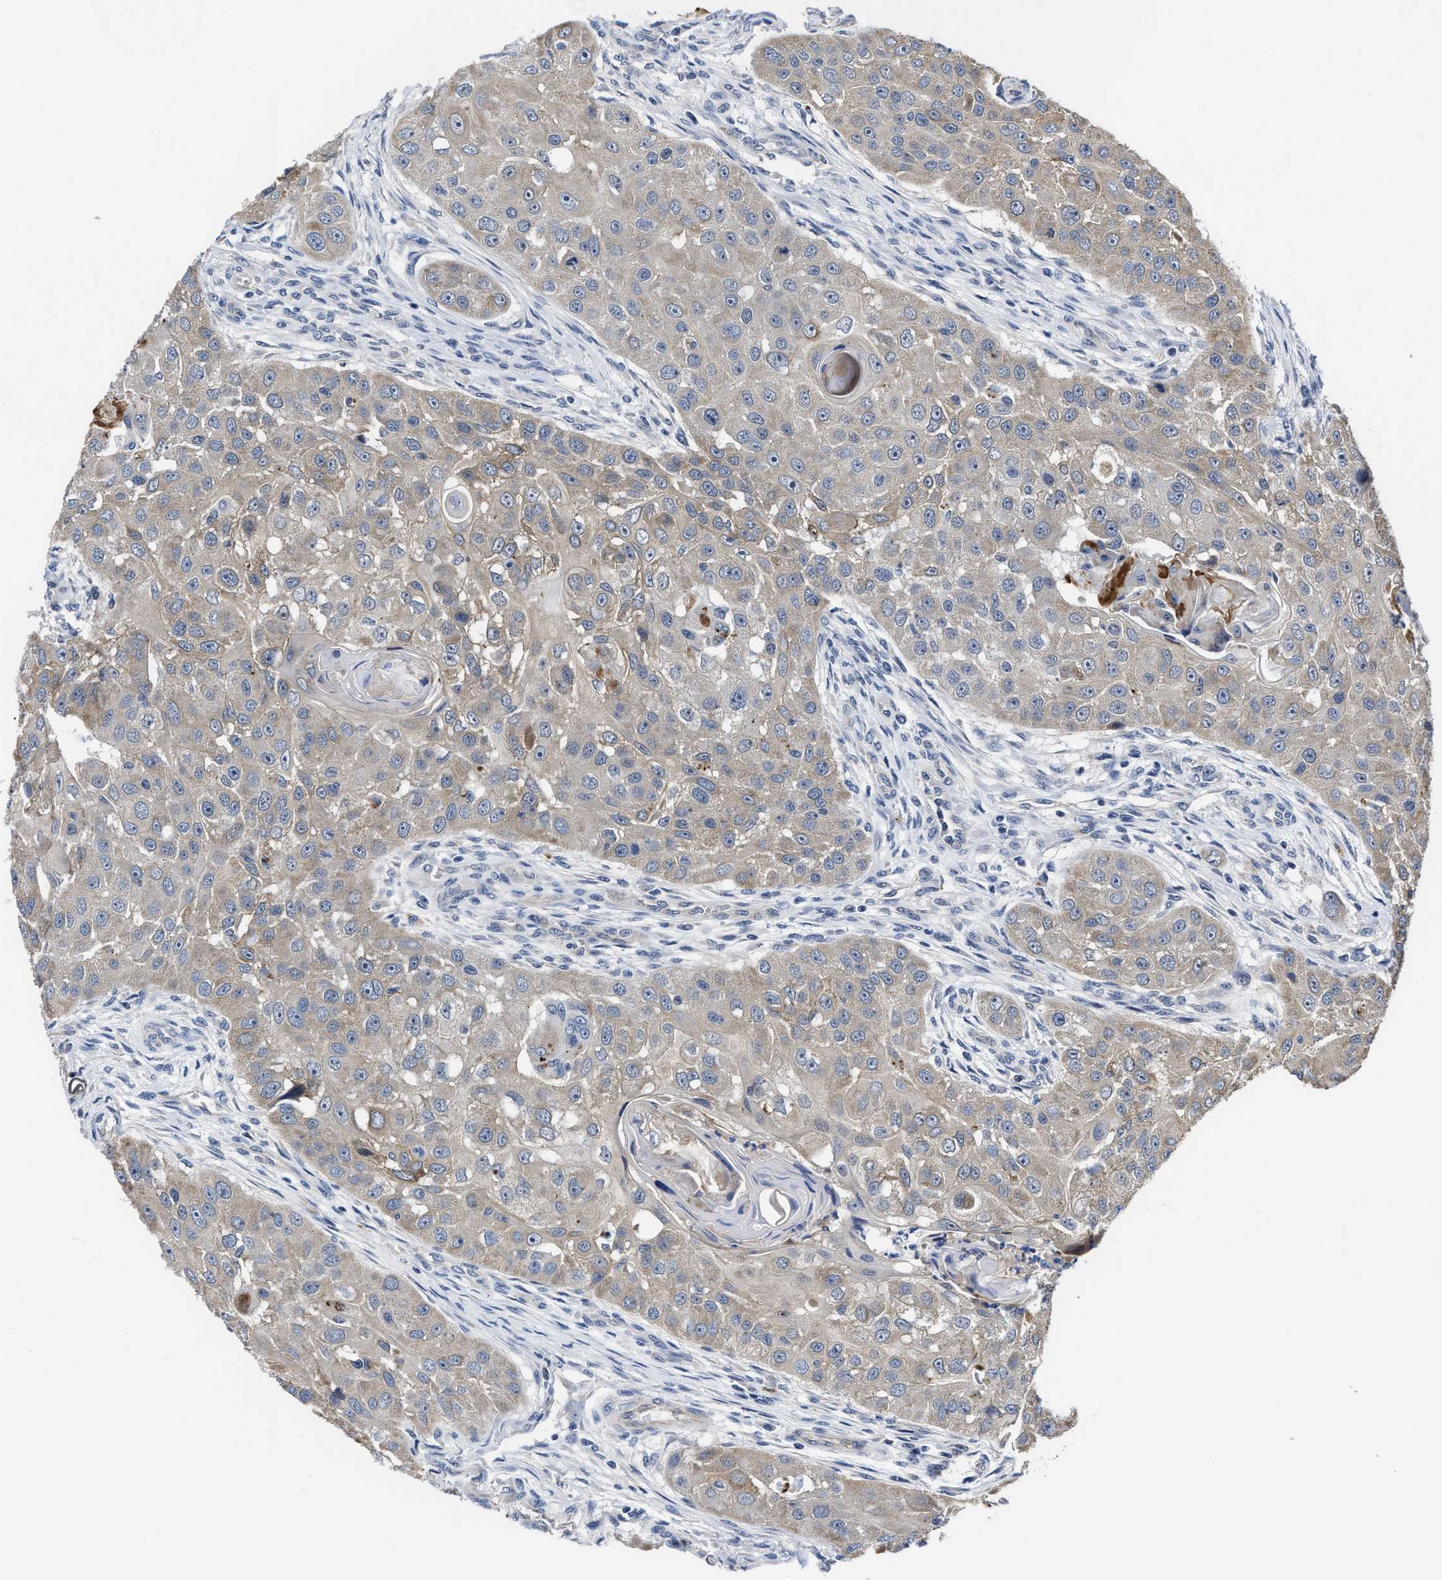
{"staining": {"intensity": "weak", "quantity": ">75%", "location": "cytoplasmic/membranous"}, "tissue": "head and neck cancer", "cell_type": "Tumor cells", "image_type": "cancer", "snomed": [{"axis": "morphology", "description": "Normal tissue, NOS"}, {"axis": "morphology", "description": "Squamous cell carcinoma, NOS"}, {"axis": "topography", "description": "Skeletal muscle"}, {"axis": "topography", "description": "Head-Neck"}], "caption": "Human squamous cell carcinoma (head and neck) stained with a protein marker reveals weak staining in tumor cells.", "gene": "GHITM", "patient": {"sex": "male", "age": 51}}